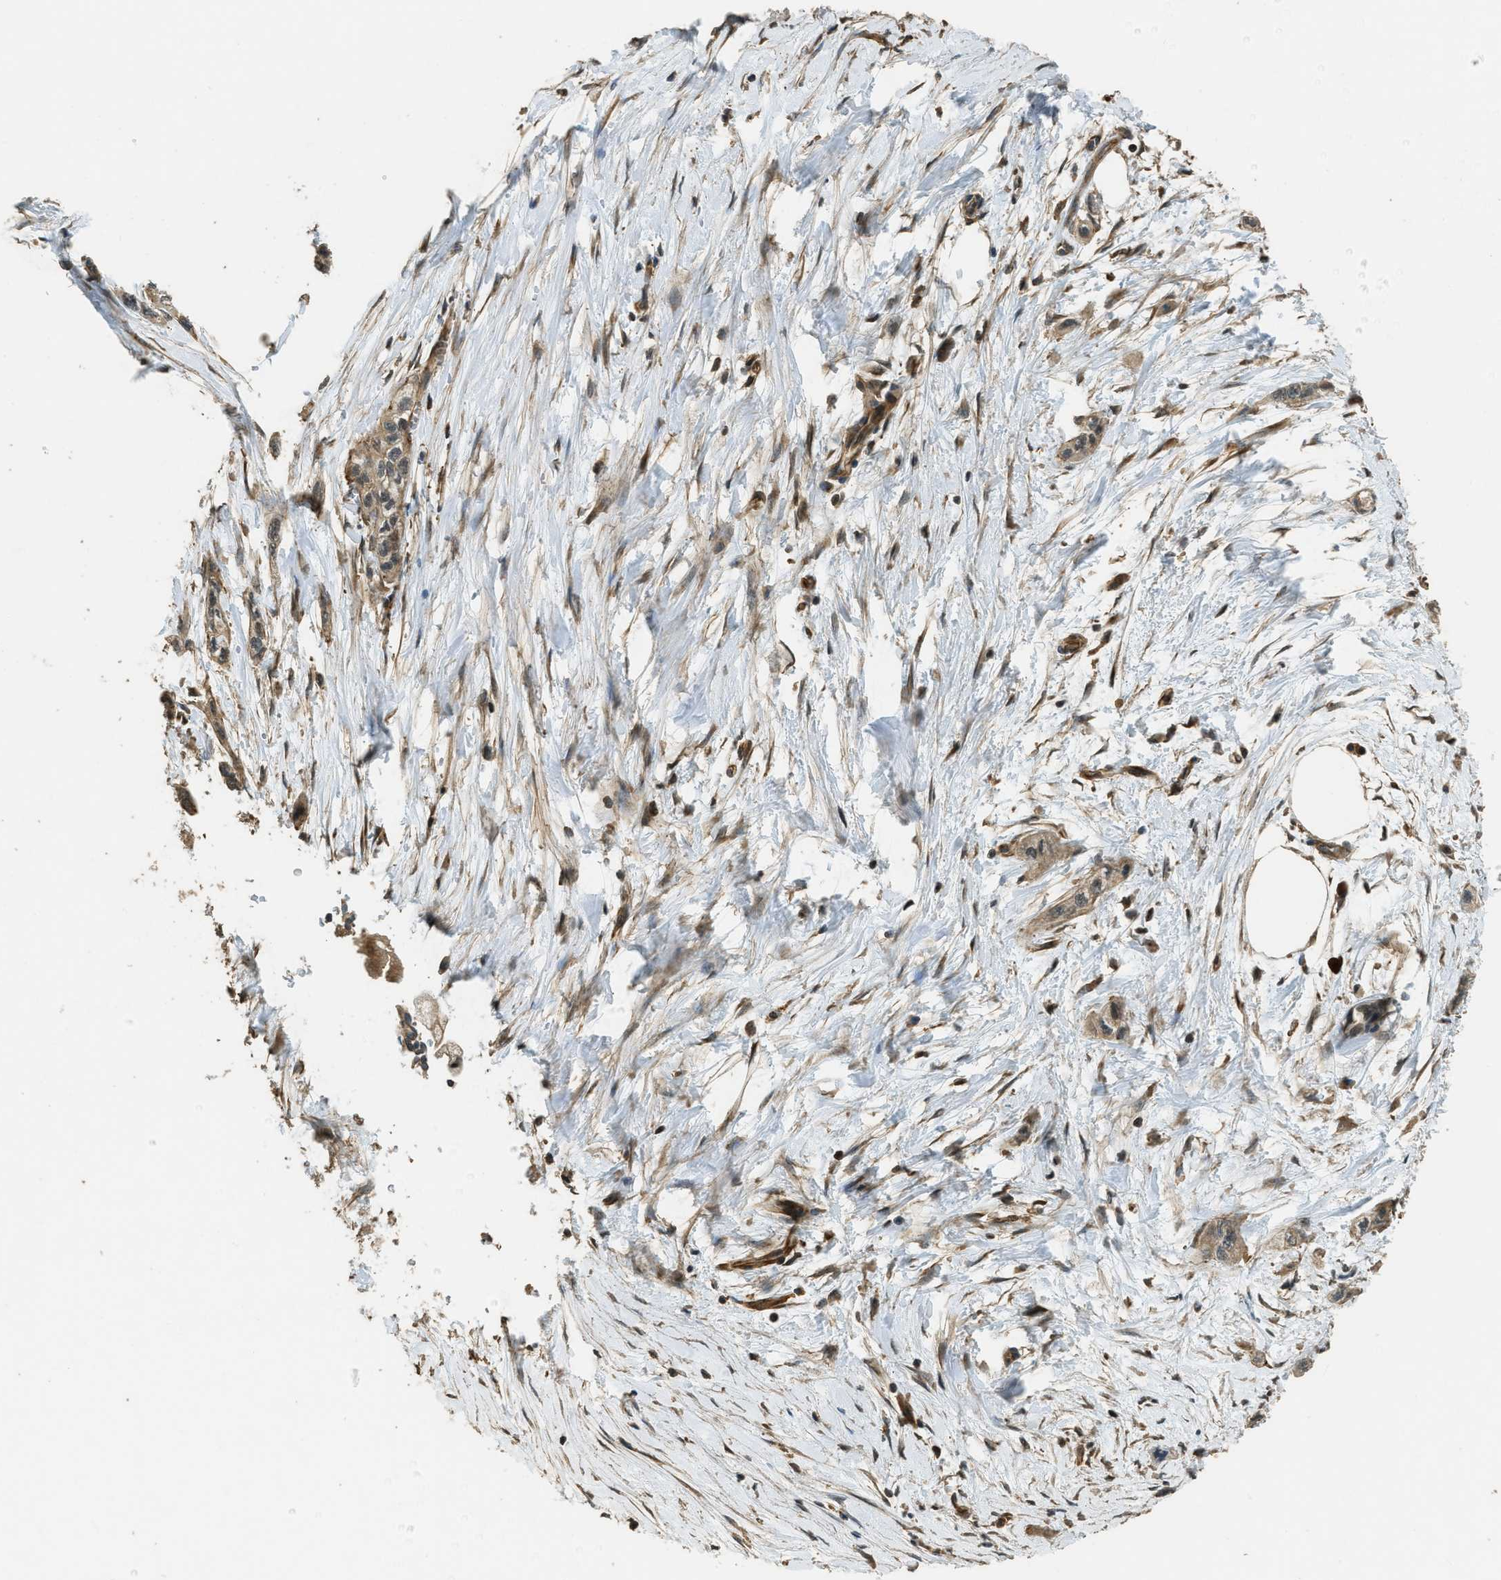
{"staining": {"intensity": "weak", "quantity": ">75%", "location": "cytoplasmic/membranous"}, "tissue": "pancreatic cancer", "cell_type": "Tumor cells", "image_type": "cancer", "snomed": [{"axis": "morphology", "description": "Adenocarcinoma, NOS"}, {"axis": "topography", "description": "Pancreas"}], "caption": "An IHC histopathology image of tumor tissue is shown. Protein staining in brown highlights weak cytoplasmic/membranous positivity in pancreatic cancer within tumor cells.", "gene": "PPP6R3", "patient": {"sex": "male", "age": 74}}